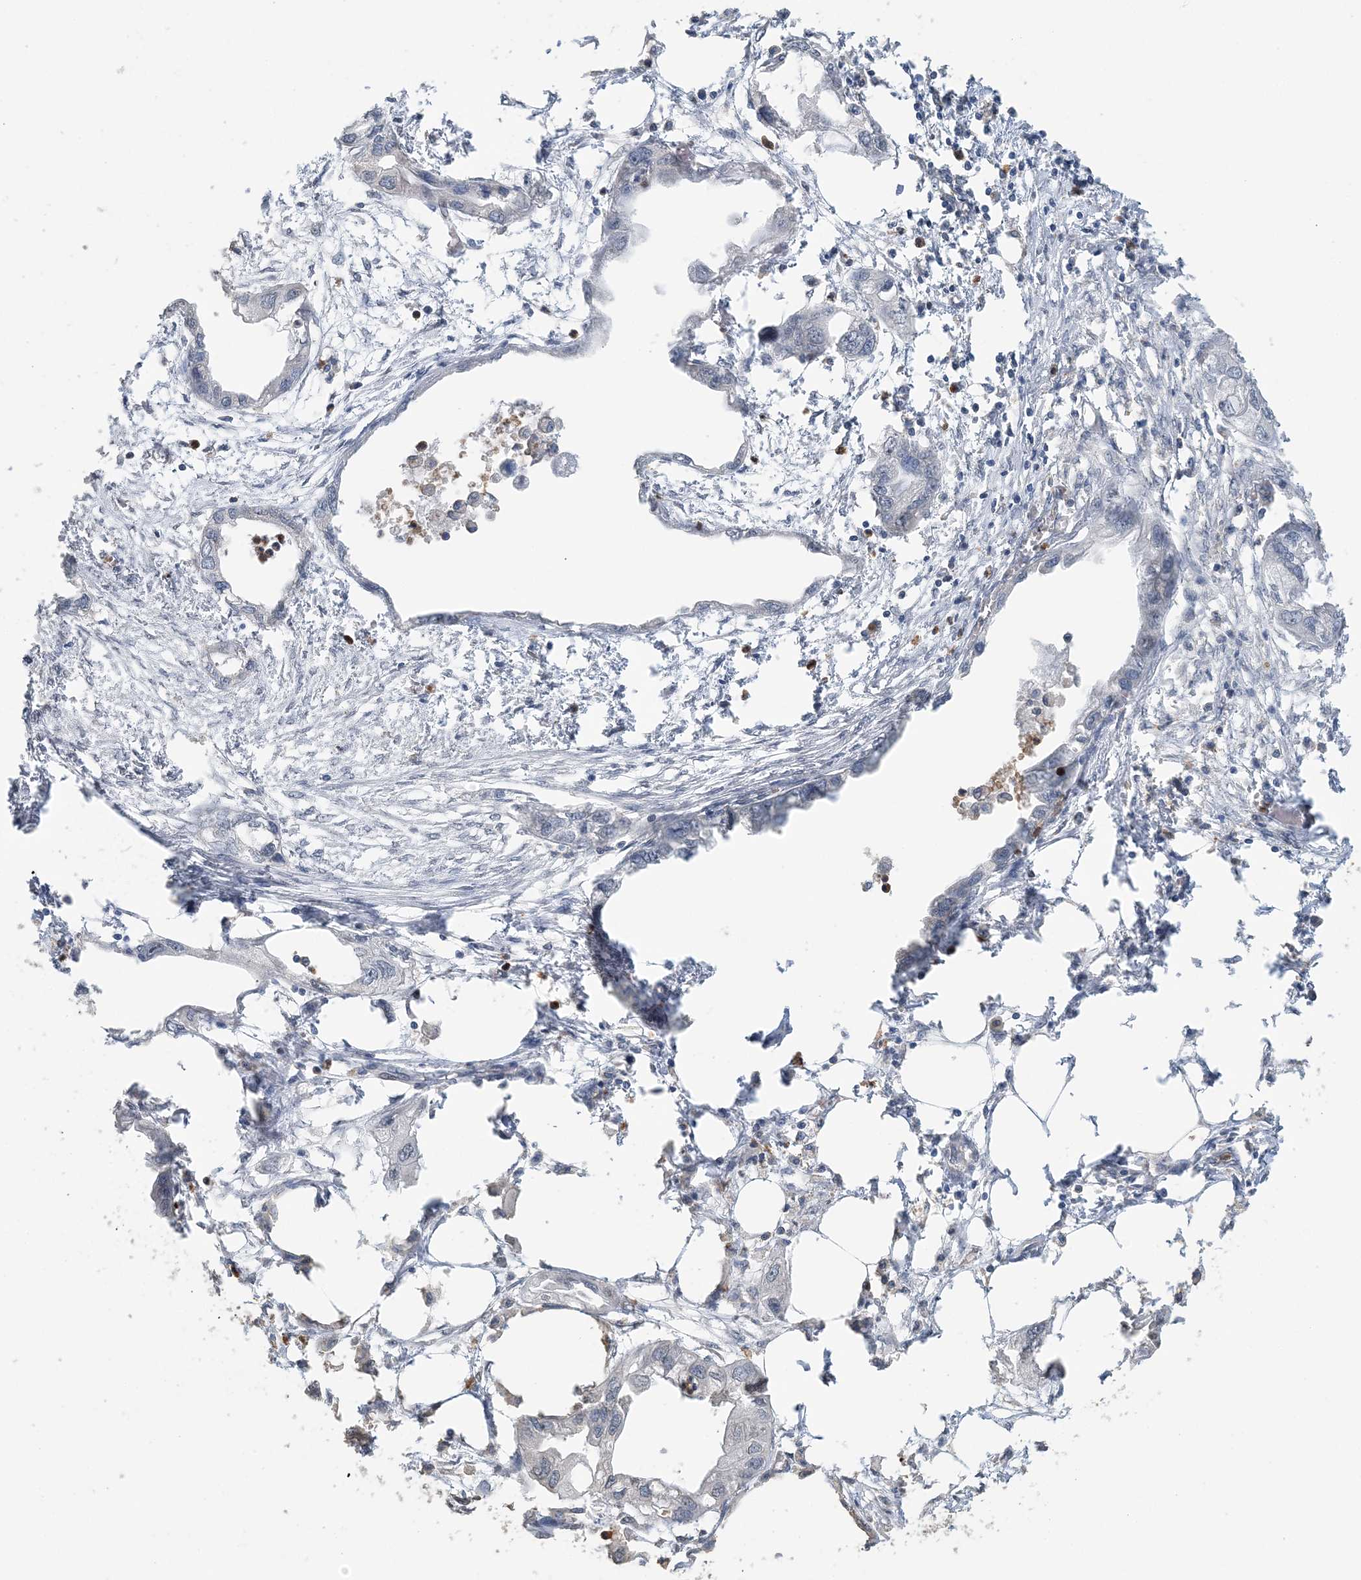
{"staining": {"intensity": "negative", "quantity": "none", "location": "none"}, "tissue": "endometrial cancer", "cell_type": "Tumor cells", "image_type": "cancer", "snomed": [{"axis": "morphology", "description": "Adenocarcinoma, NOS"}, {"axis": "morphology", "description": "Adenocarcinoma, metastatic, NOS"}, {"axis": "topography", "description": "Adipose tissue"}, {"axis": "topography", "description": "Endometrium"}], "caption": "Immunohistochemistry of human endometrial cancer shows no expression in tumor cells.", "gene": "FAM110A", "patient": {"sex": "female", "age": 67}}